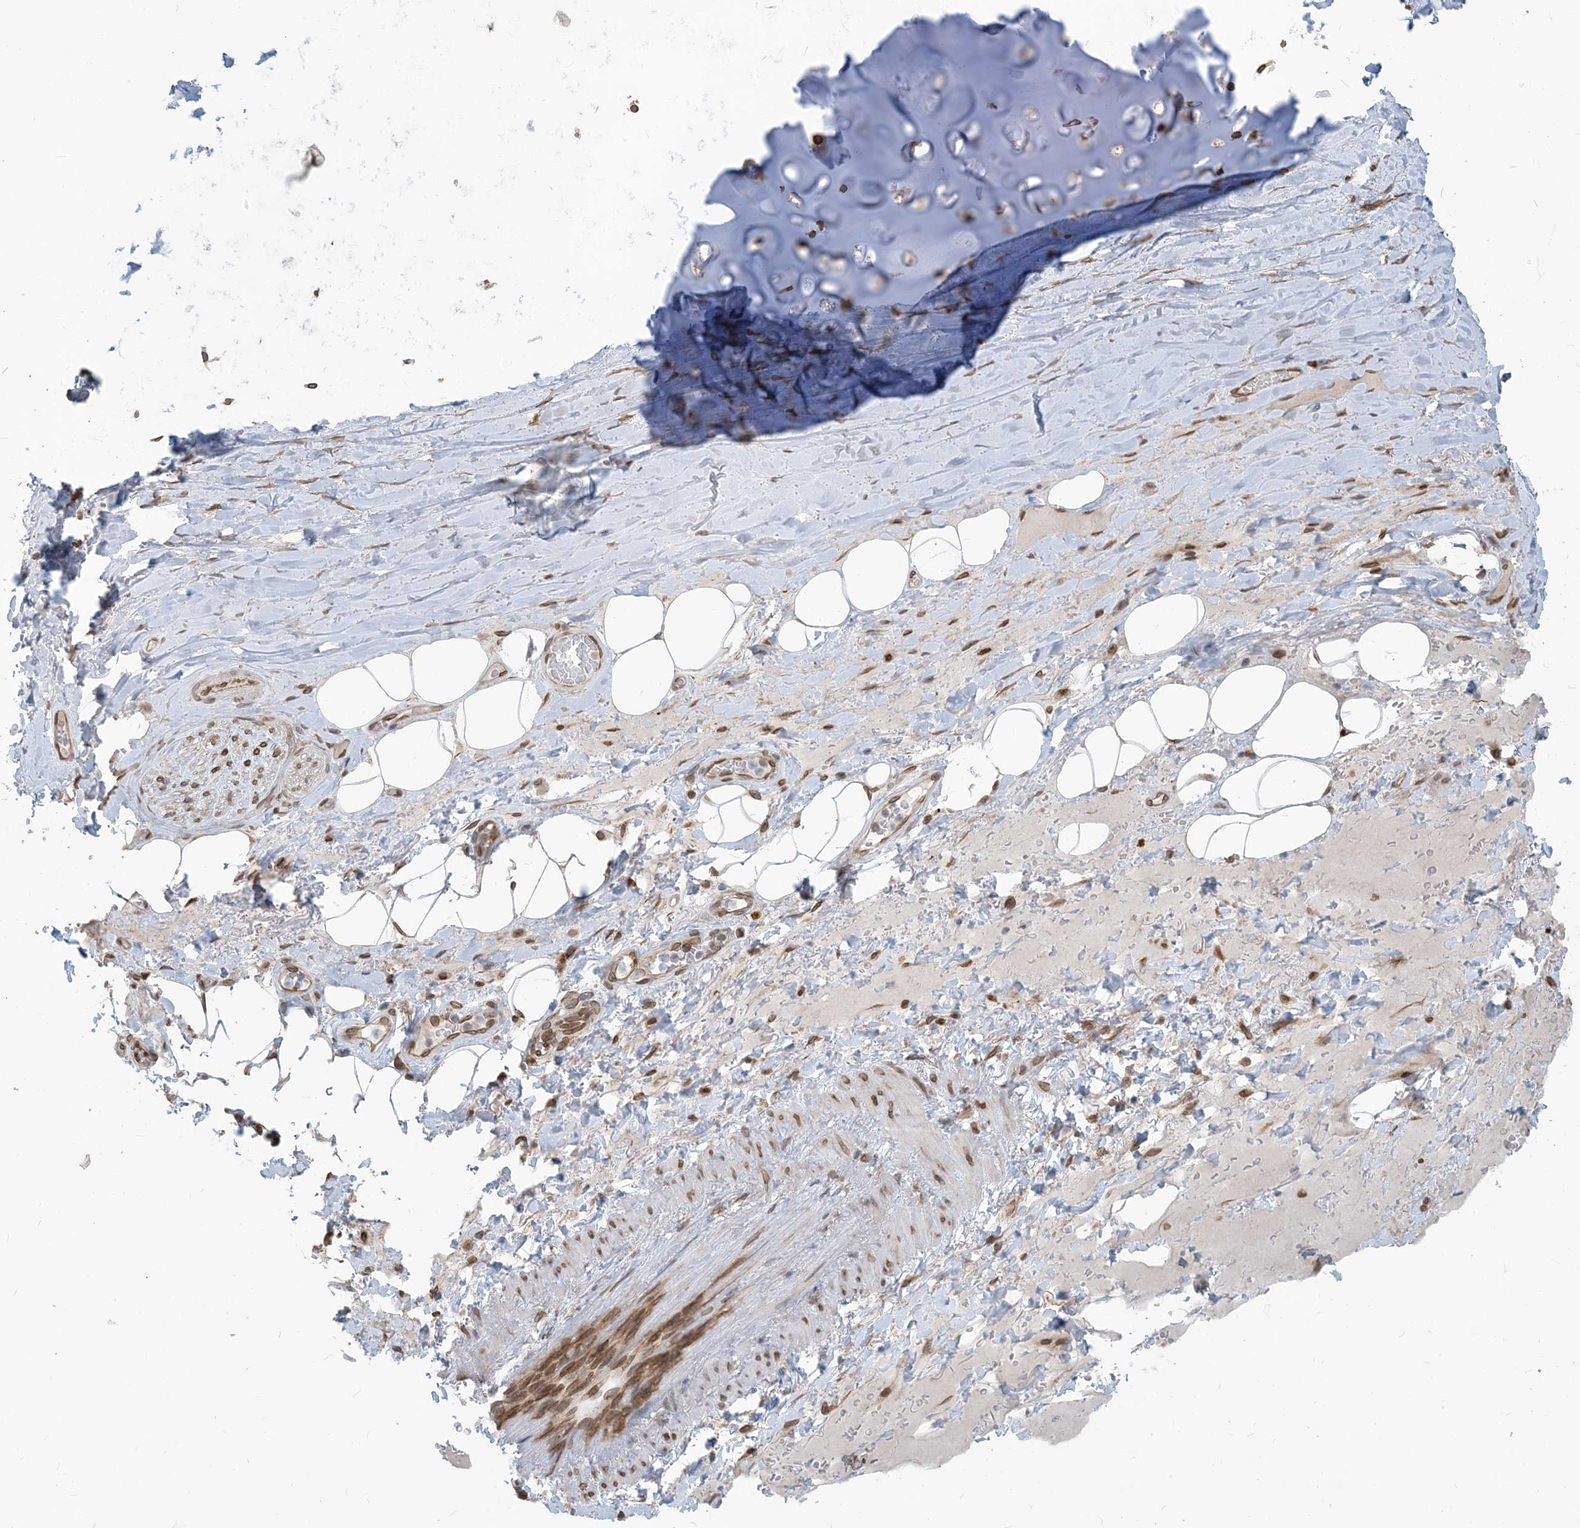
{"staining": {"intensity": "negative", "quantity": "none", "location": "none"}, "tissue": "adipose tissue", "cell_type": "Adipocytes", "image_type": "normal", "snomed": [{"axis": "morphology", "description": "Normal tissue, NOS"}, {"axis": "topography", "description": "Cartilage tissue"}], "caption": "Immunohistochemistry (IHC) of benign adipose tissue displays no staining in adipocytes. (Brightfield microscopy of DAB immunohistochemistry (IHC) at high magnification).", "gene": "WWP1", "patient": {"sex": "female", "age": 63}}